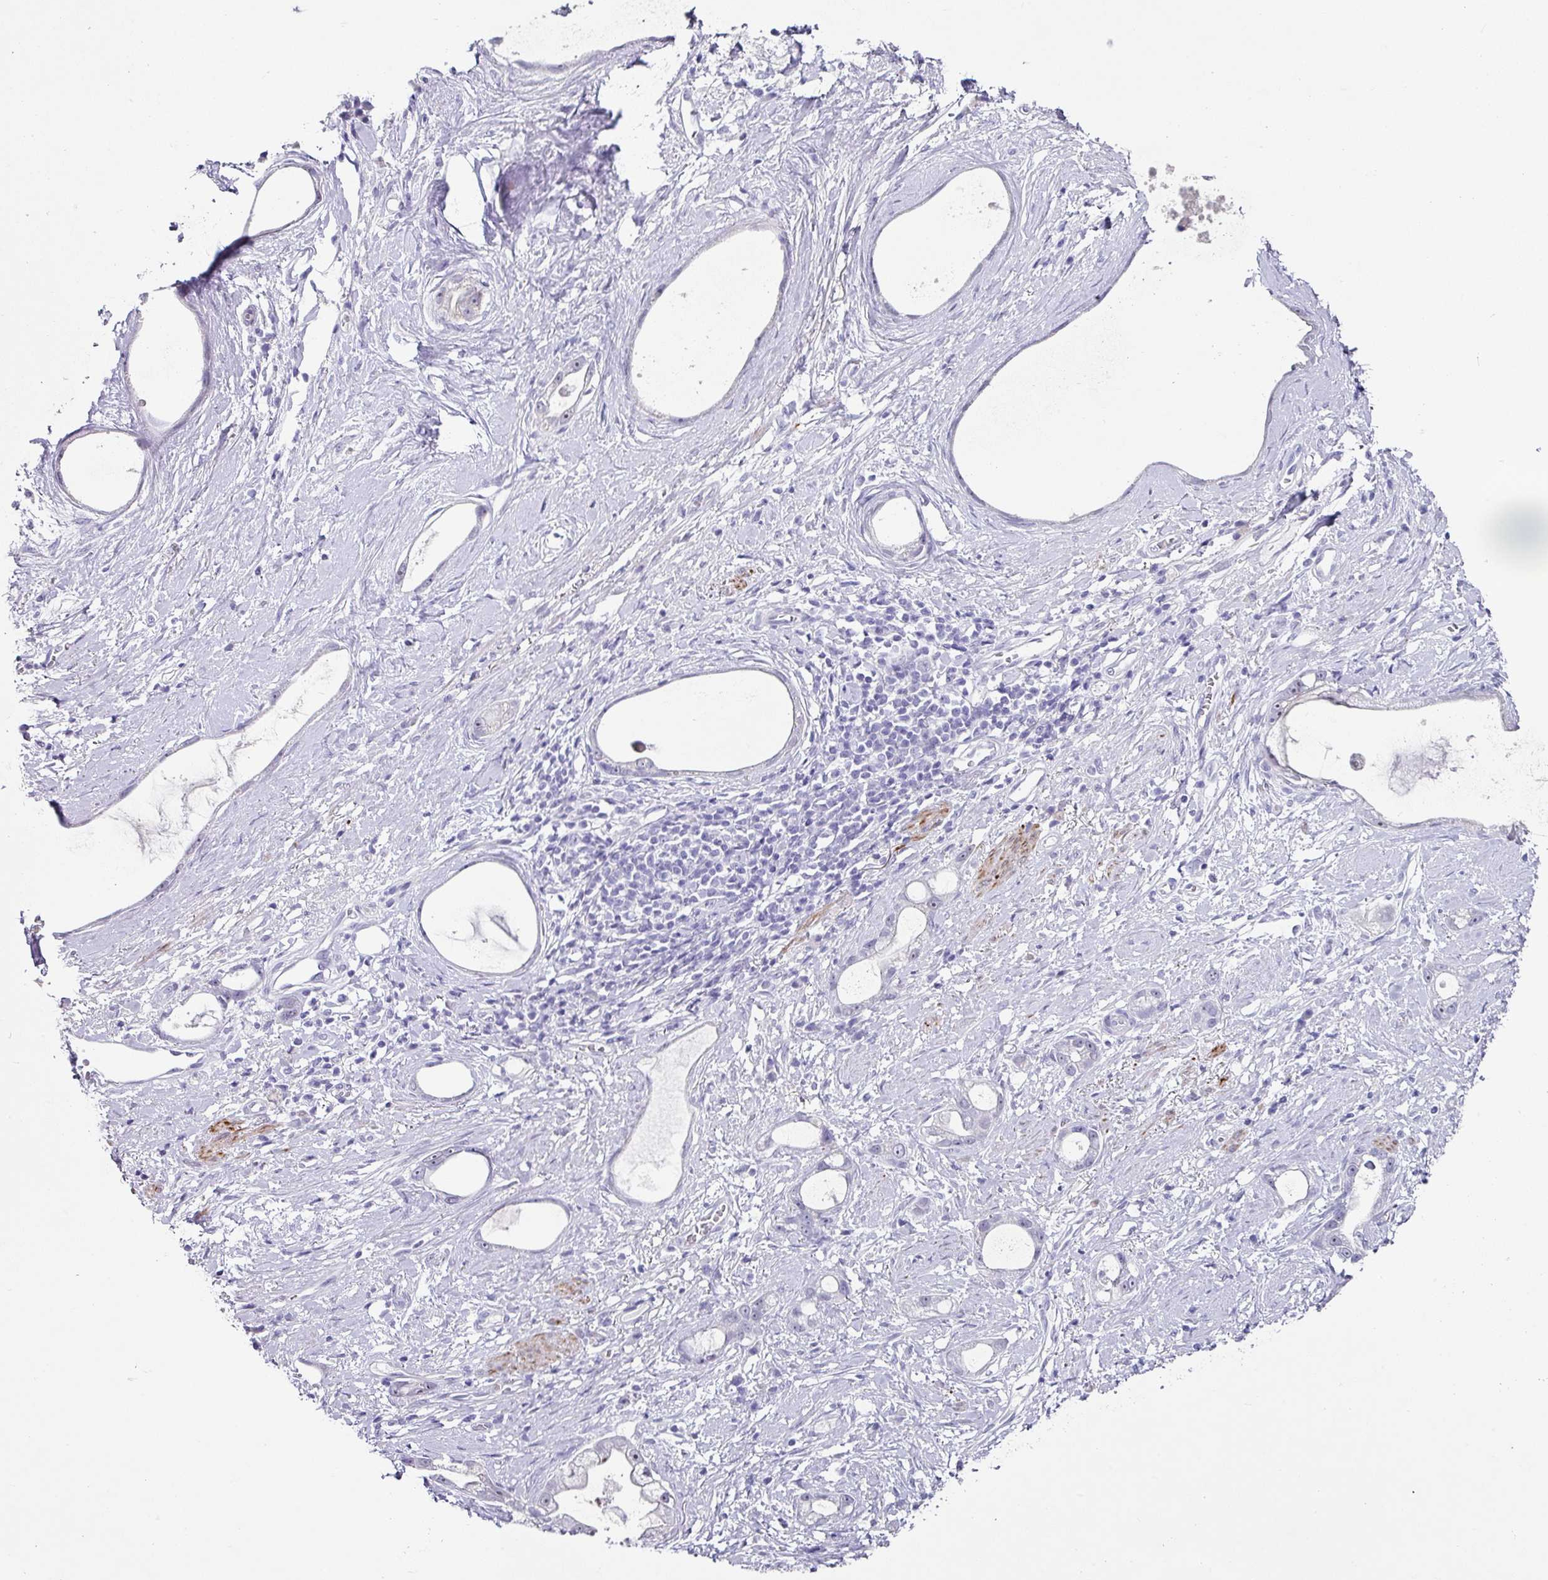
{"staining": {"intensity": "negative", "quantity": "none", "location": "none"}, "tissue": "stomach cancer", "cell_type": "Tumor cells", "image_type": "cancer", "snomed": [{"axis": "morphology", "description": "Adenocarcinoma, NOS"}, {"axis": "topography", "description": "Stomach"}], "caption": "This is an immunohistochemistry photomicrograph of stomach cancer. There is no positivity in tumor cells.", "gene": "TRA2A", "patient": {"sex": "male", "age": 55}}